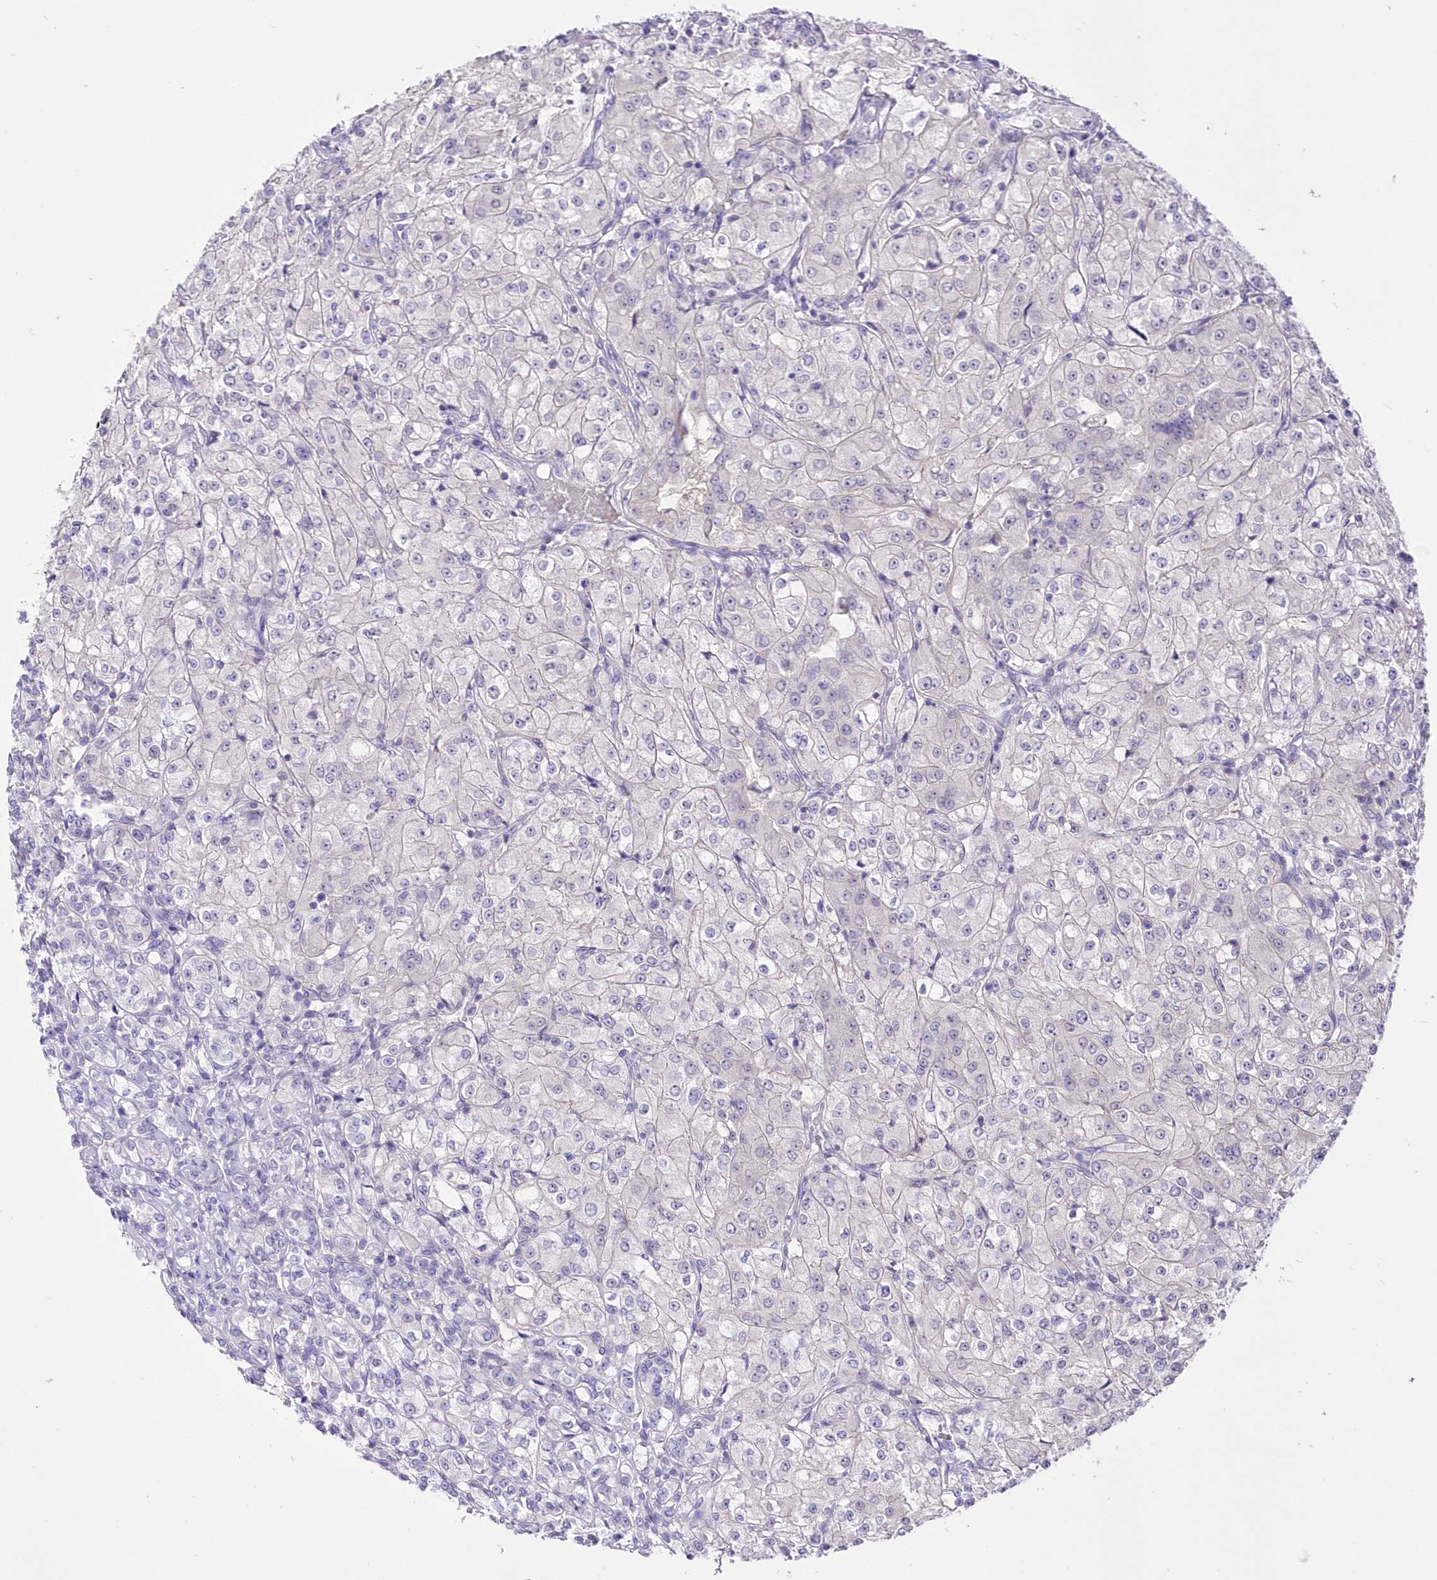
{"staining": {"intensity": "negative", "quantity": "none", "location": "none"}, "tissue": "renal cancer", "cell_type": "Tumor cells", "image_type": "cancer", "snomed": [{"axis": "morphology", "description": "Adenocarcinoma, NOS"}, {"axis": "topography", "description": "Kidney"}], "caption": "A high-resolution photomicrograph shows IHC staining of renal cancer, which demonstrates no significant expression in tumor cells.", "gene": "UBA6", "patient": {"sex": "male", "age": 77}}